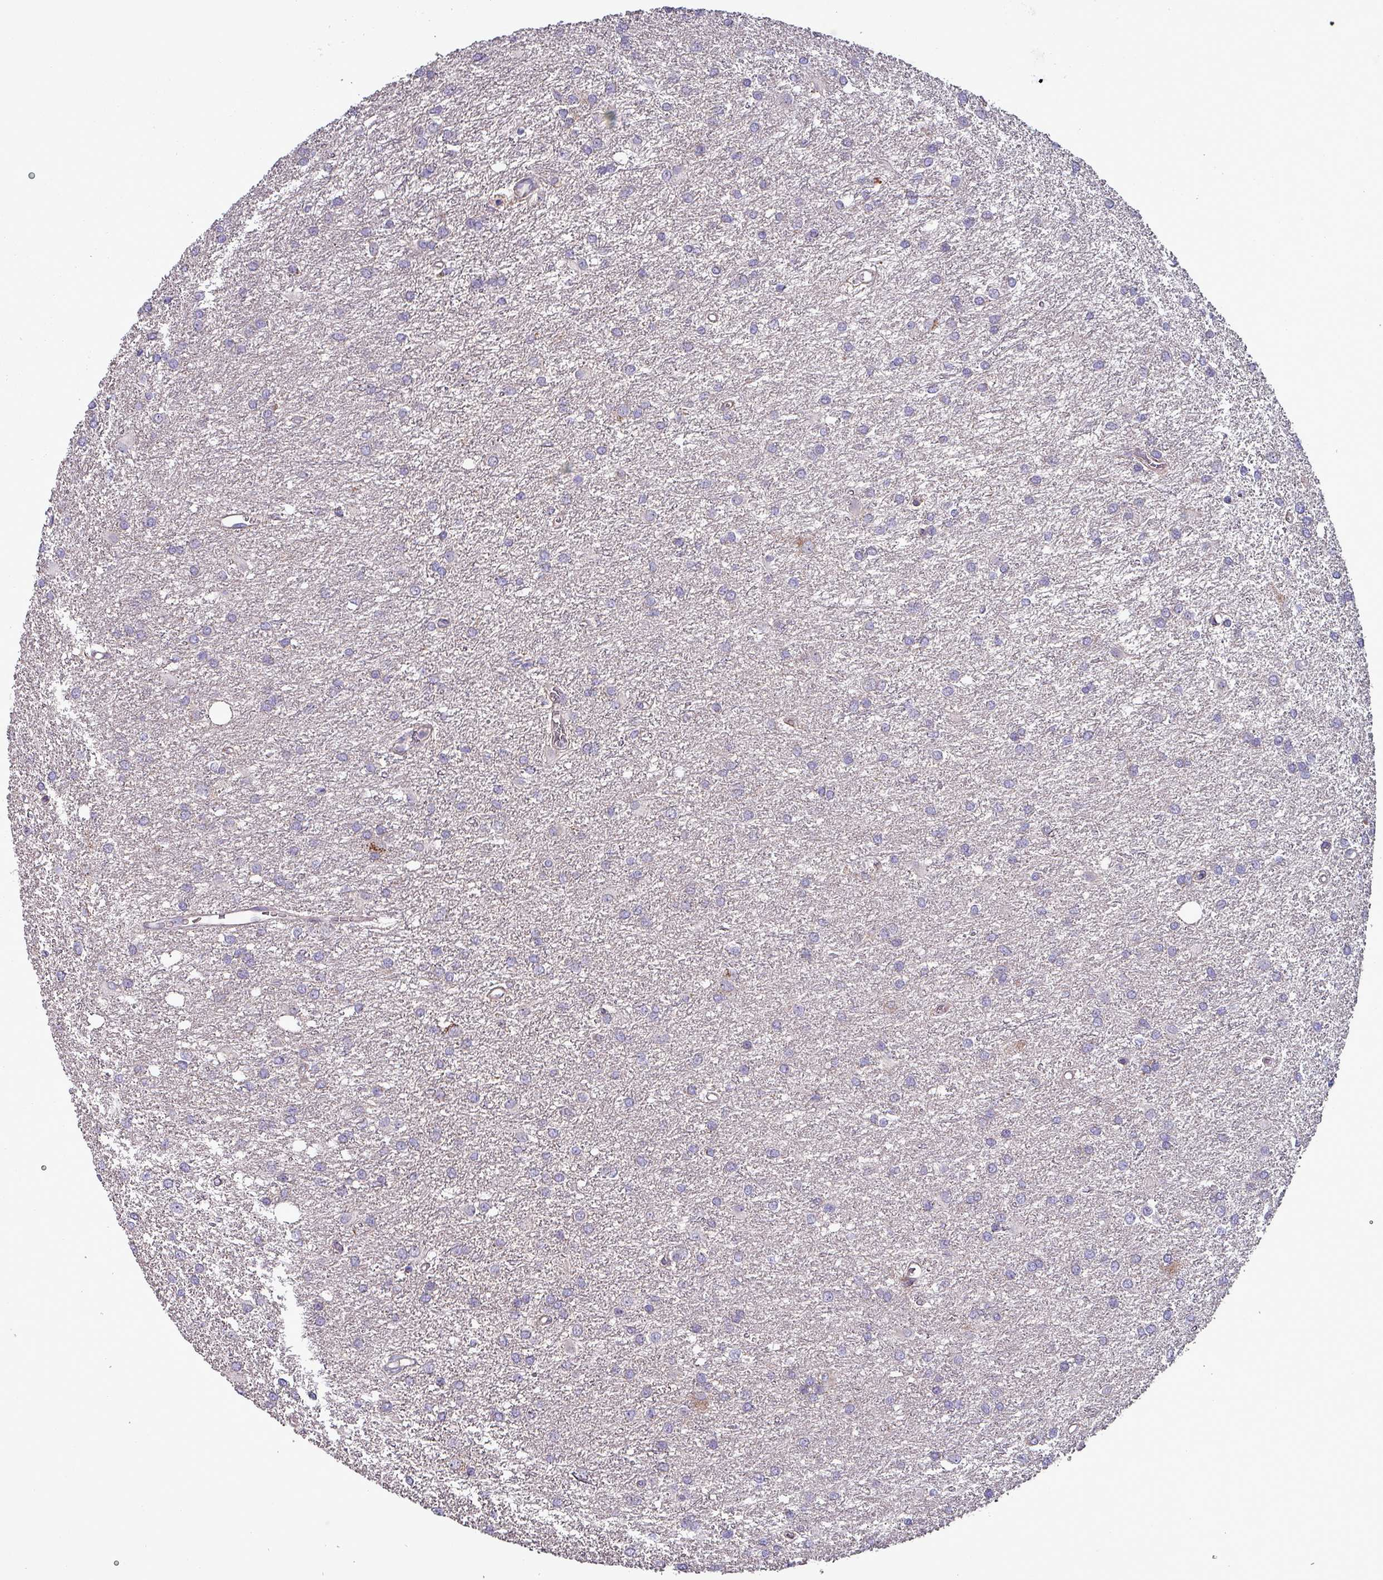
{"staining": {"intensity": "negative", "quantity": "none", "location": "none"}, "tissue": "glioma", "cell_type": "Tumor cells", "image_type": "cancer", "snomed": [{"axis": "morphology", "description": "Glioma, malignant, High grade"}, {"axis": "topography", "description": "Brain"}], "caption": "An image of malignant glioma (high-grade) stained for a protein demonstrates no brown staining in tumor cells.", "gene": "ZNF322", "patient": {"sex": "female", "age": 50}}